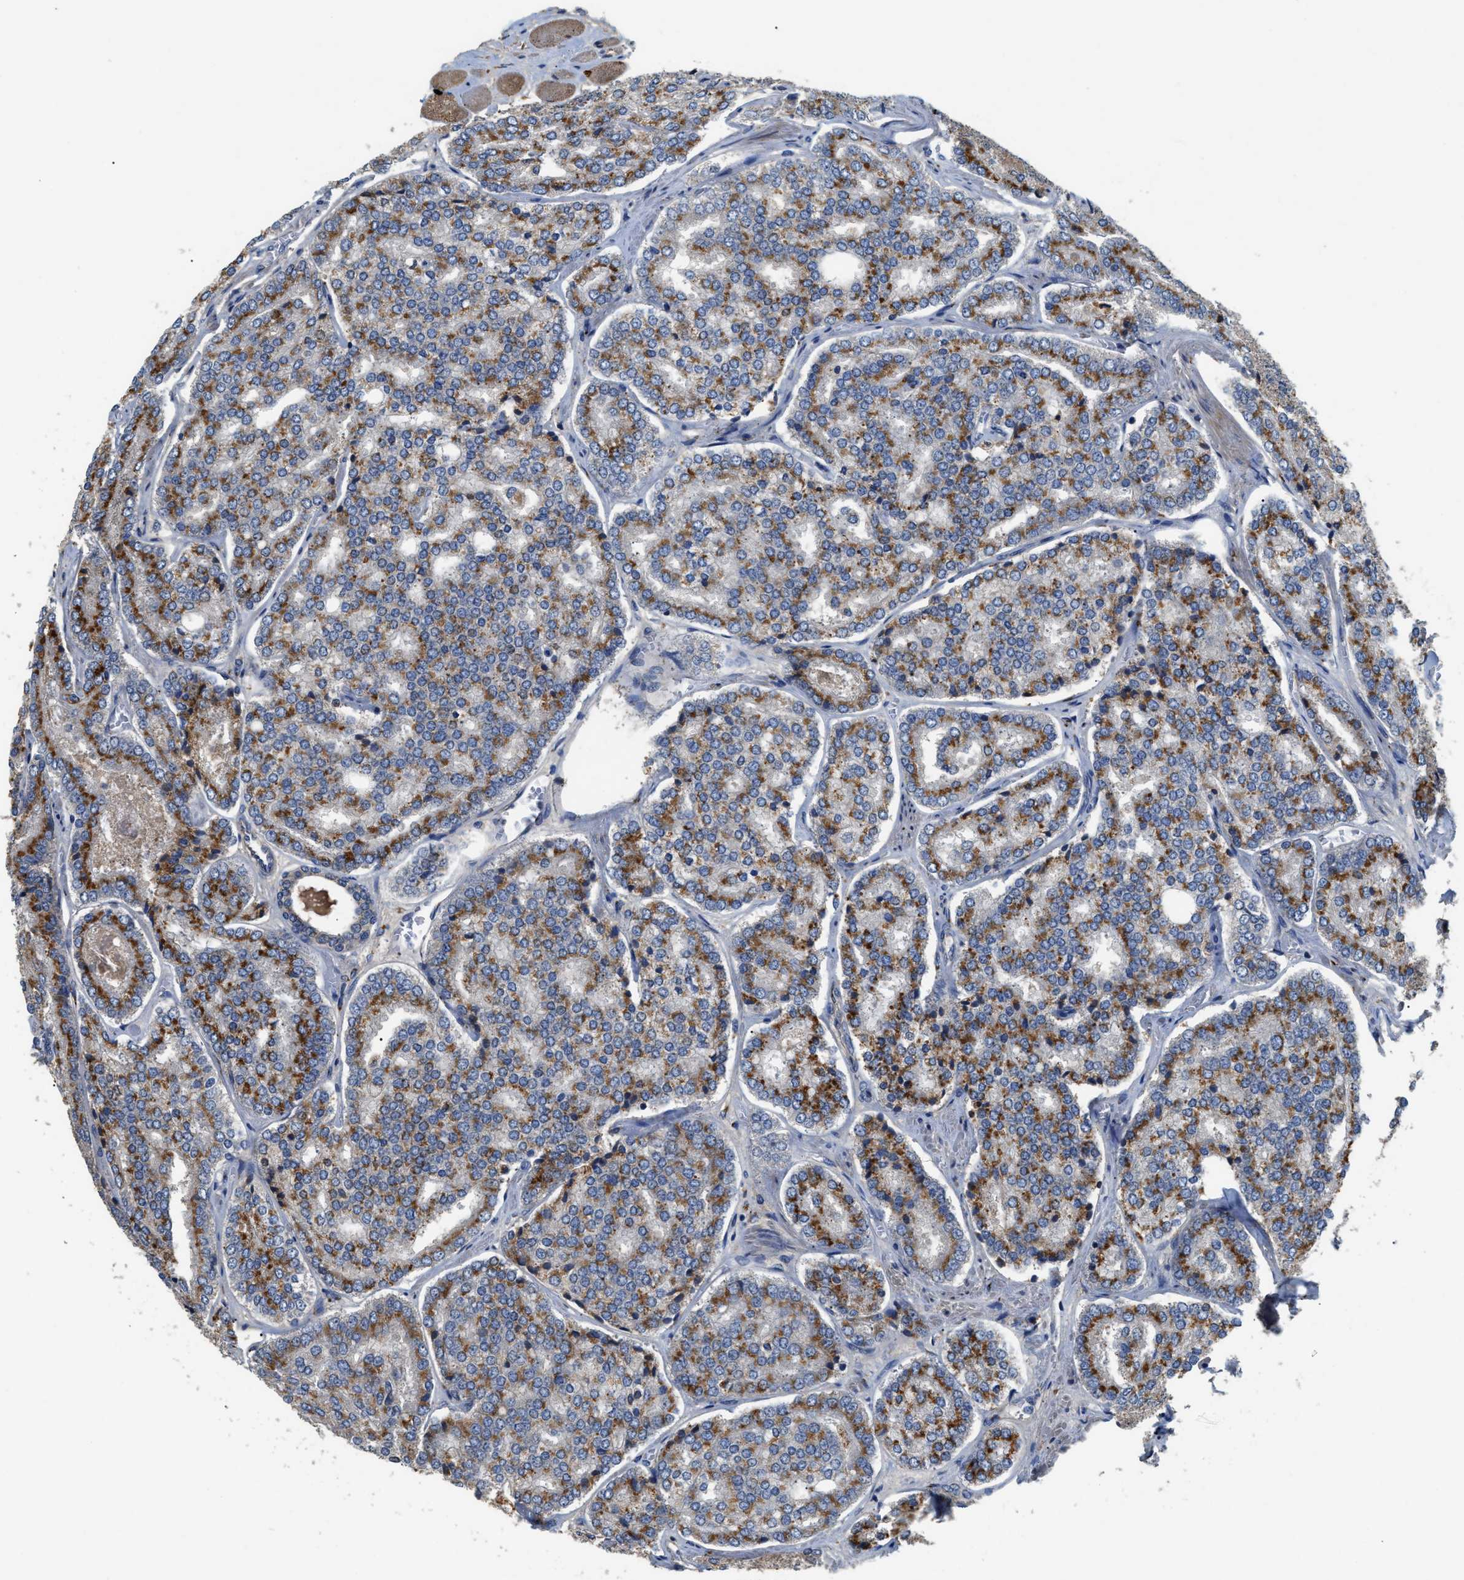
{"staining": {"intensity": "moderate", "quantity": ">75%", "location": "cytoplasmic/membranous"}, "tissue": "prostate cancer", "cell_type": "Tumor cells", "image_type": "cancer", "snomed": [{"axis": "morphology", "description": "Adenocarcinoma, High grade"}, {"axis": "topography", "description": "Prostate"}], "caption": "Brown immunohistochemical staining in prostate adenocarcinoma (high-grade) exhibits moderate cytoplasmic/membranous expression in about >75% of tumor cells. Immunohistochemistry stains the protein in brown and the nuclei are stained blue.", "gene": "SIK2", "patient": {"sex": "male", "age": 65}}